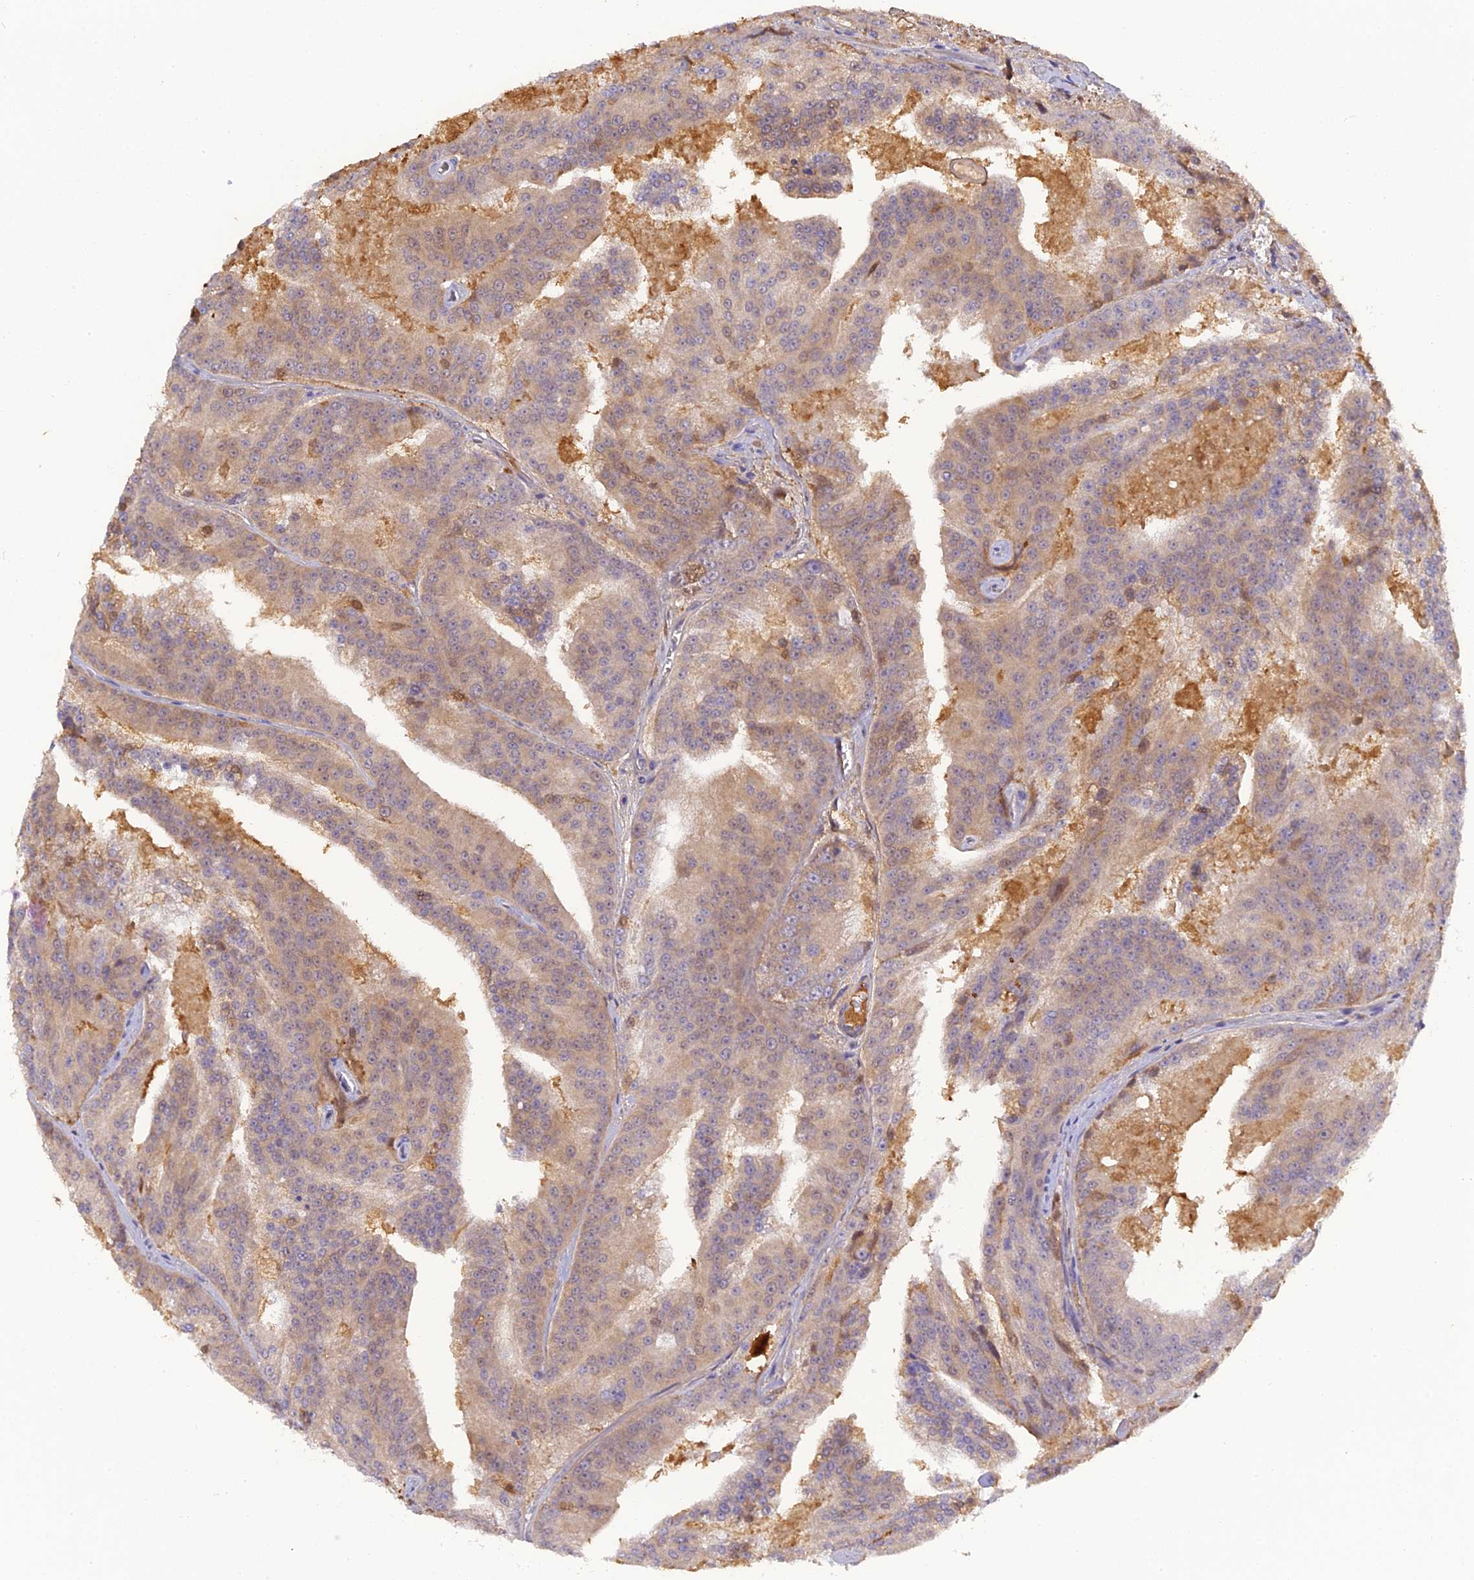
{"staining": {"intensity": "weak", "quantity": "25%-75%", "location": "cytoplasmic/membranous"}, "tissue": "prostate cancer", "cell_type": "Tumor cells", "image_type": "cancer", "snomed": [{"axis": "morphology", "description": "Adenocarcinoma, High grade"}, {"axis": "topography", "description": "Prostate"}], "caption": "Protein positivity by immunohistochemistry exhibits weak cytoplasmic/membranous staining in about 25%-75% of tumor cells in high-grade adenocarcinoma (prostate).", "gene": "PZP", "patient": {"sex": "male", "age": 61}}